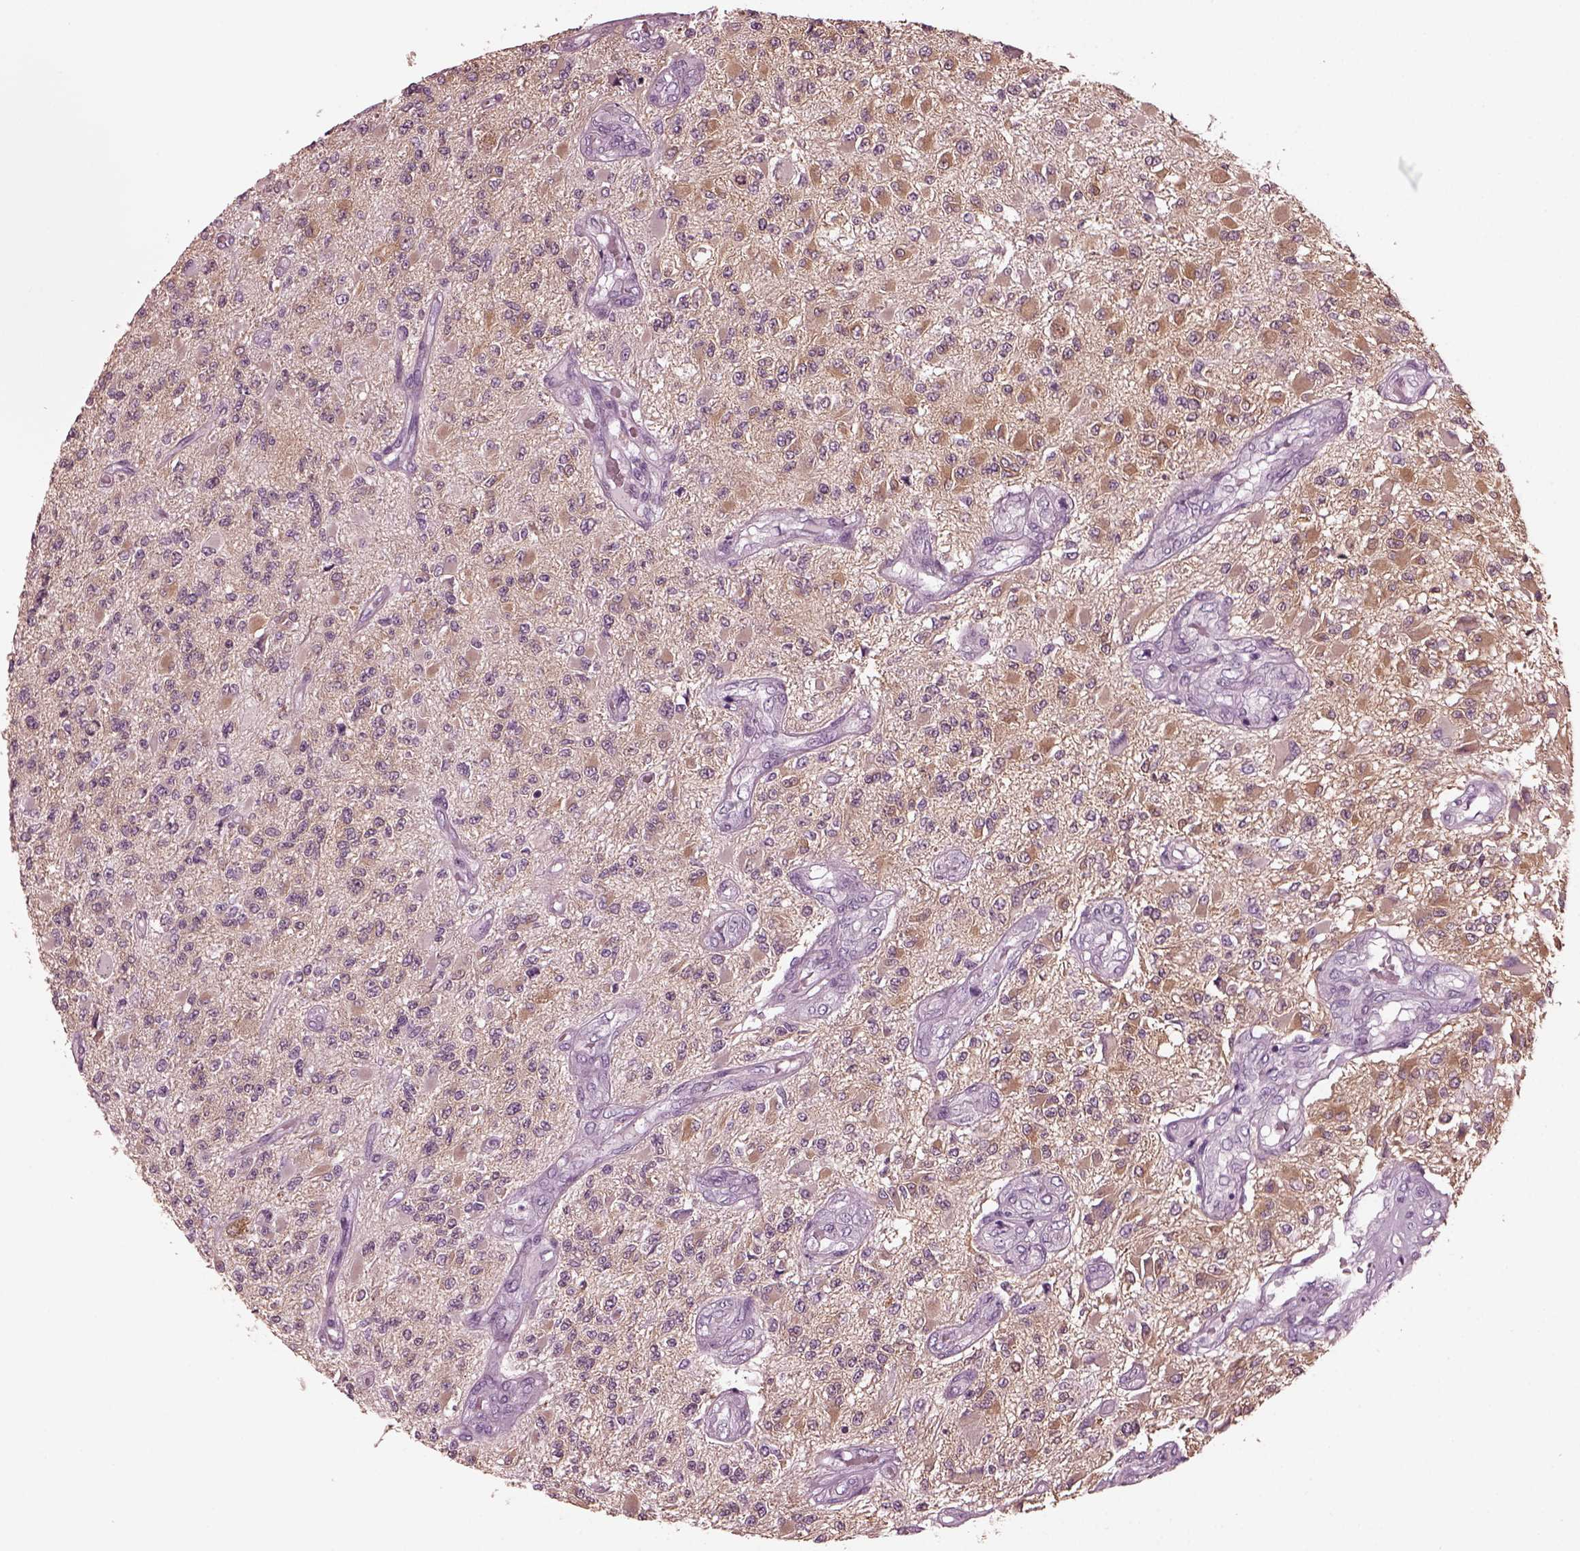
{"staining": {"intensity": "moderate", "quantity": "<25%", "location": "cytoplasmic/membranous"}, "tissue": "glioma", "cell_type": "Tumor cells", "image_type": "cancer", "snomed": [{"axis": "morphology", "description": "Glioma, malignant, High grade"}, {"axis": "topography", "description": "Brain"}], "caption": "Protein staining reveals moderate cytoplasmic/membranous positivity in about <25% of tumor cells in glioma.", "gene": "GRM6", "patient": {"sex": "female", "age": 63}}